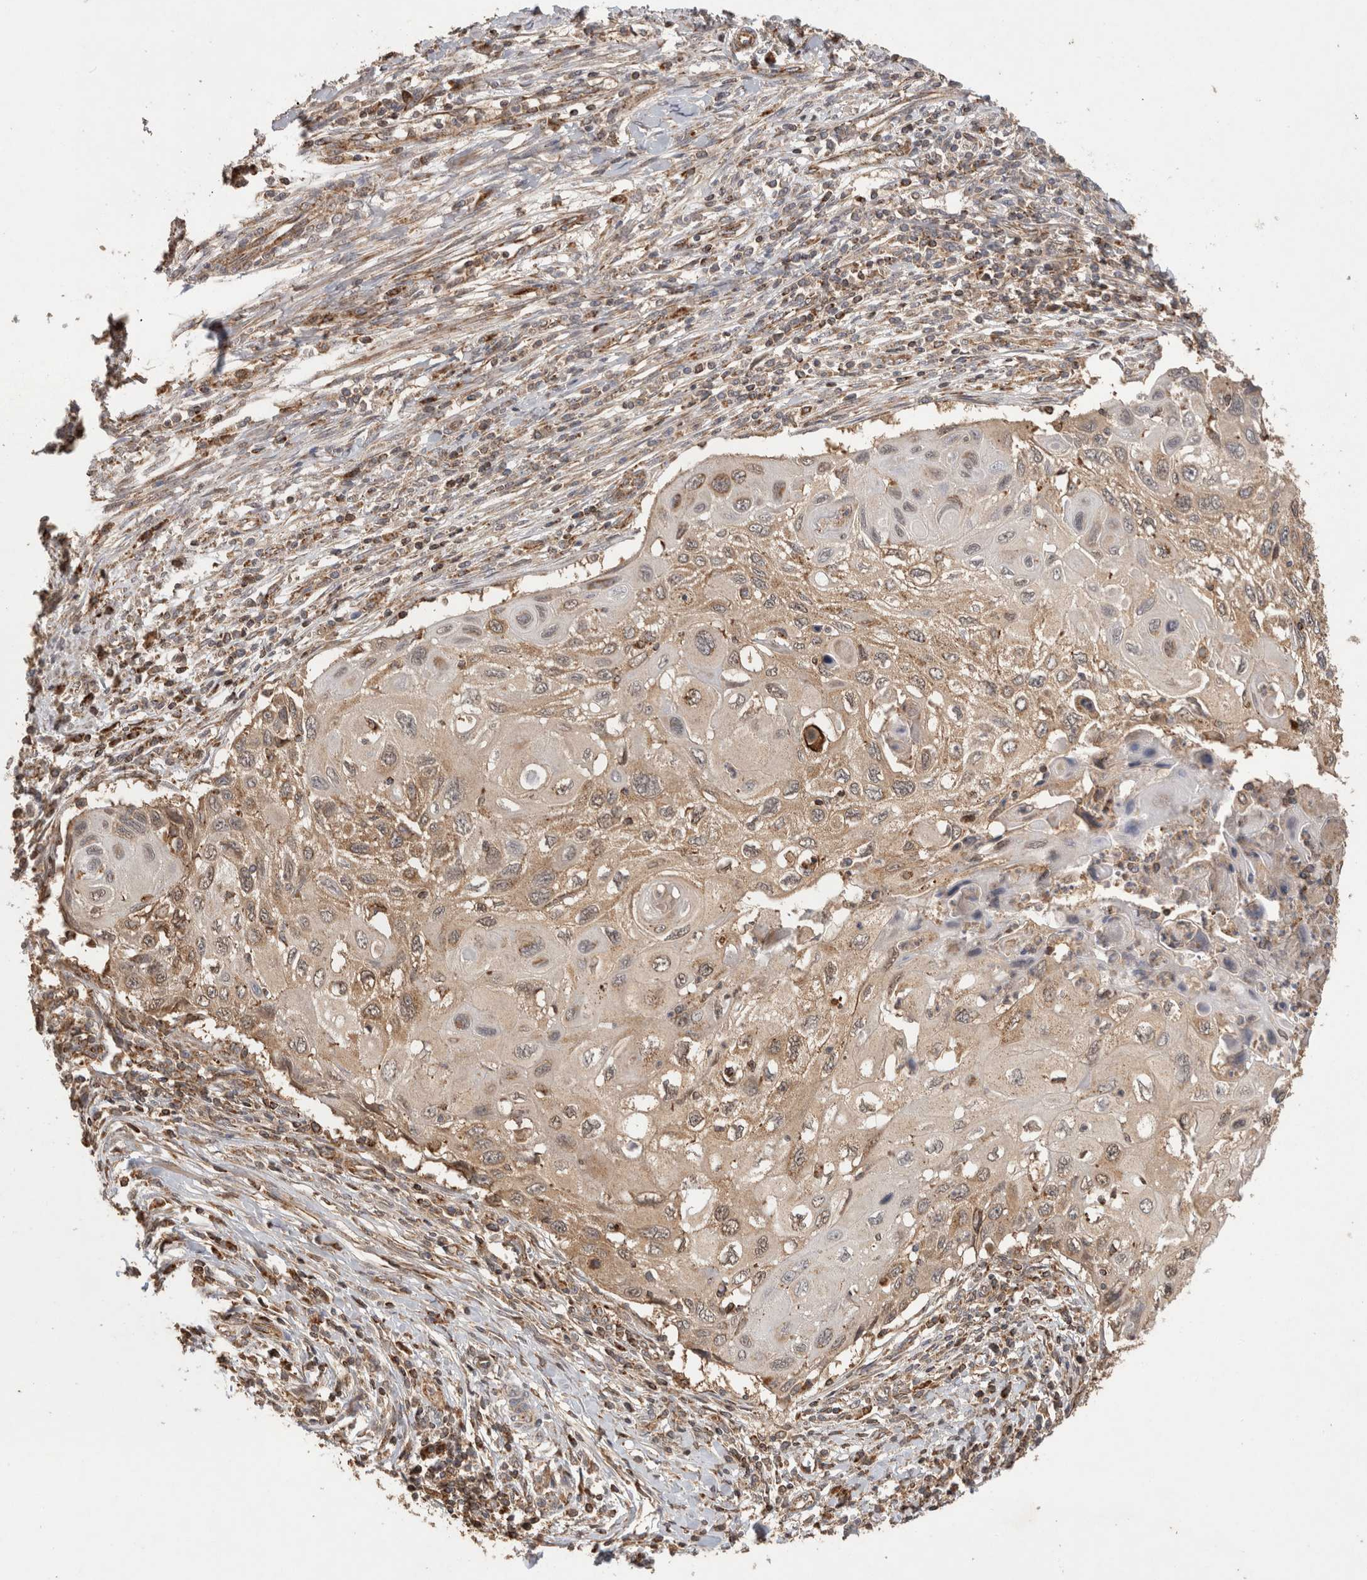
{"staining": {"intensity": "moderate", "quantity": ">75%", "location": "cytoplasmic/membranous"}, "tissue": "cervical cancer", "cell_type": "Tumor cells", "image_type": "cancer", "snomed": [{"axis": "morphology", "description": "Squamous cell carcinoma, NOS"}, {"axis": "topography", "description": "Cervix"}], "caption": "Brown immunohistochemical staining in human cervical cancer shows moderate cytoplasmic/membranous expression in approximately >75% of tumor cells. (IHC, brightfield microscopy, high magnification).", "gene": "IMMP2L", "patient": {"sex": "female", "age": 70}}